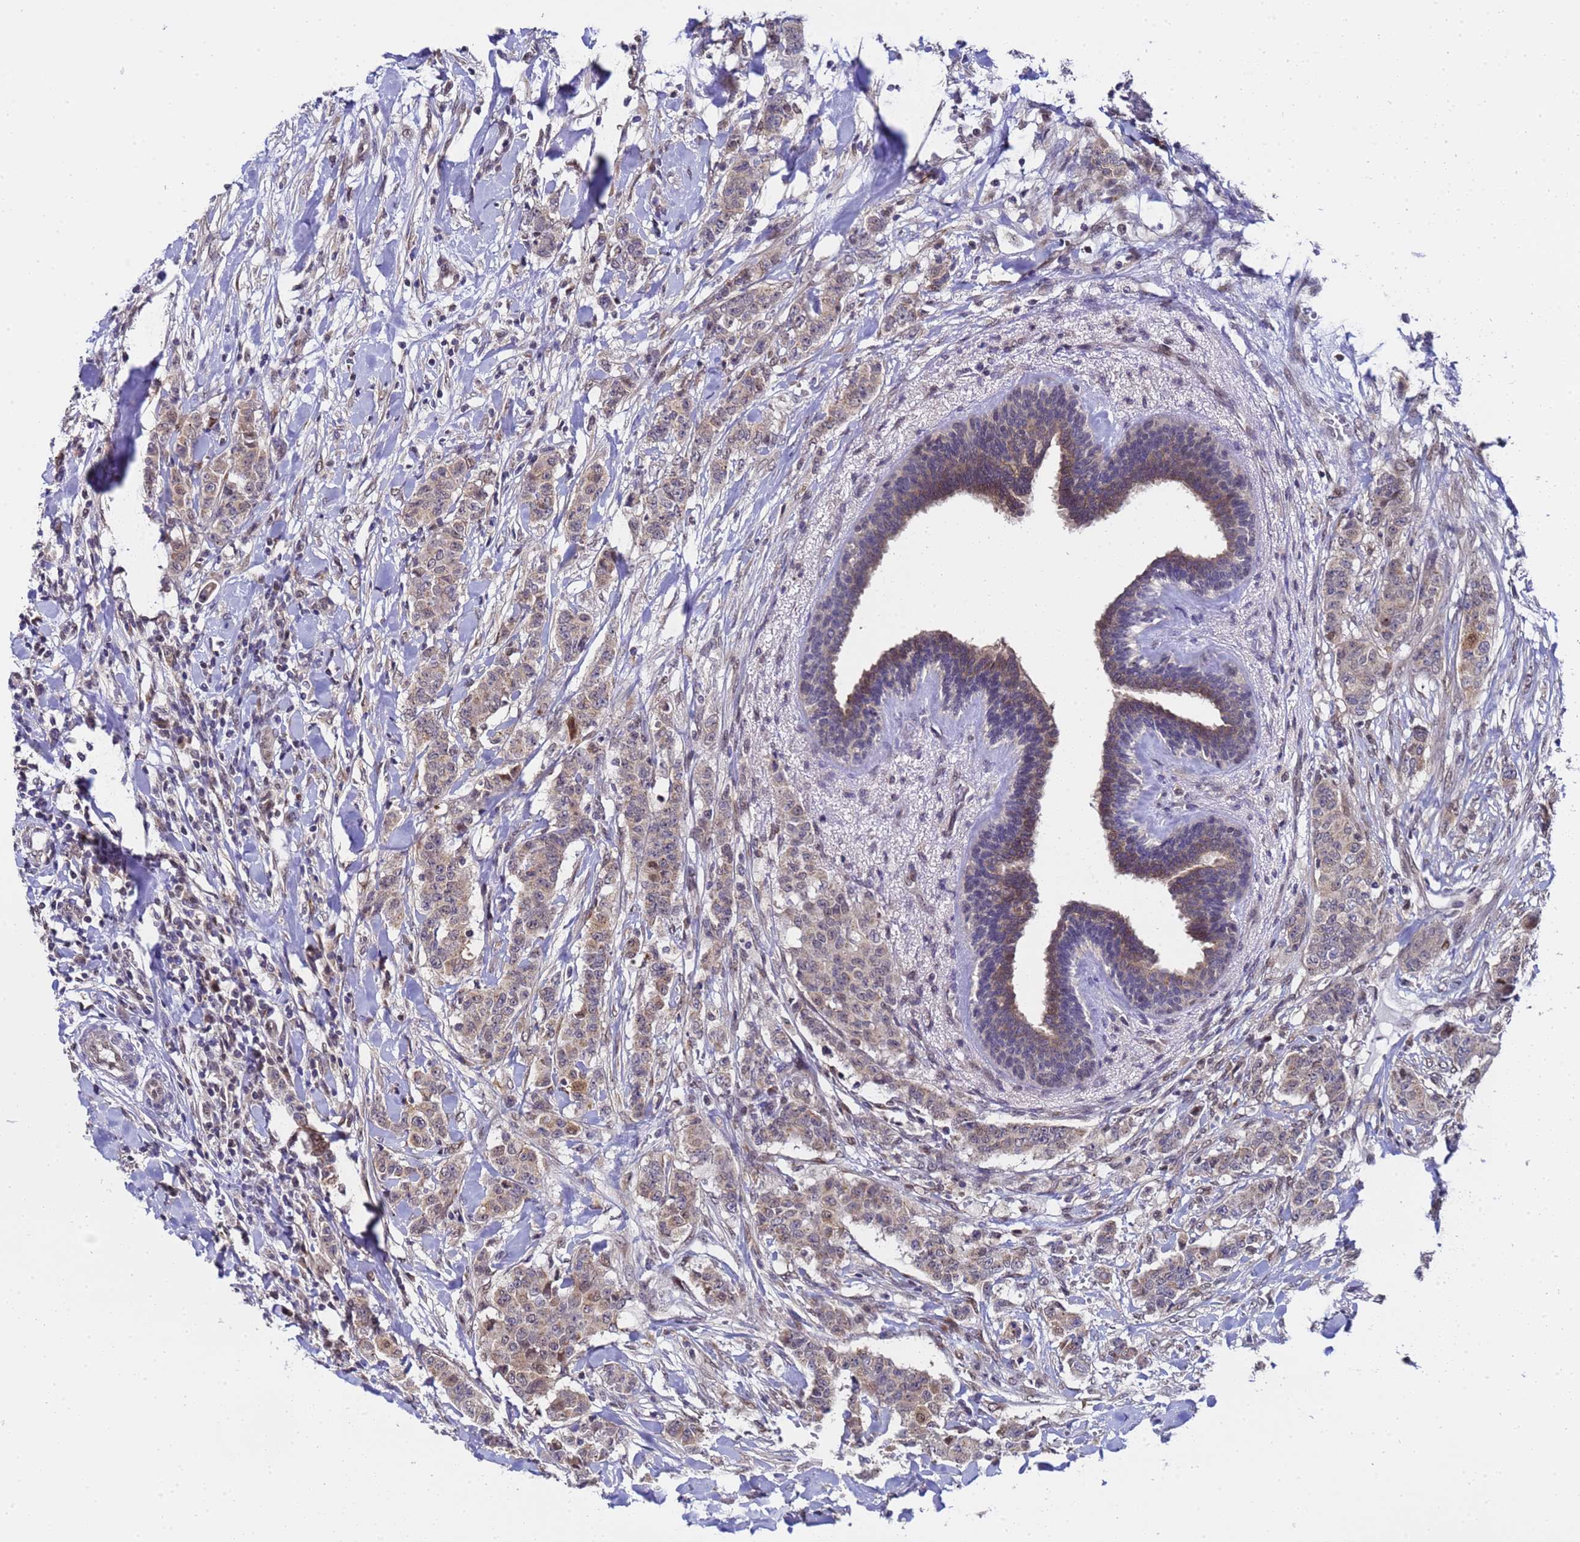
{"staining": {"intensity": "weak", "quantity": ">75%", "location": "cytoplasmic/membranous,nuclear"}, "tissue": "breast cancer", "cell_type": "Tumor cells", "image_type": "cancer", "snomed": [{"axis": "morphology", "description": "Duct carcinoma"}, {"axis": "topography", "description": "Breast"}], "caption": "The immunohistochemical stain labels weak cytoplasmic/membranous and nuclear expression in tumor cells of breast cancer tissue.", "gene": "ANAPC13", "patient": {"sex": "female", "age": 40}}